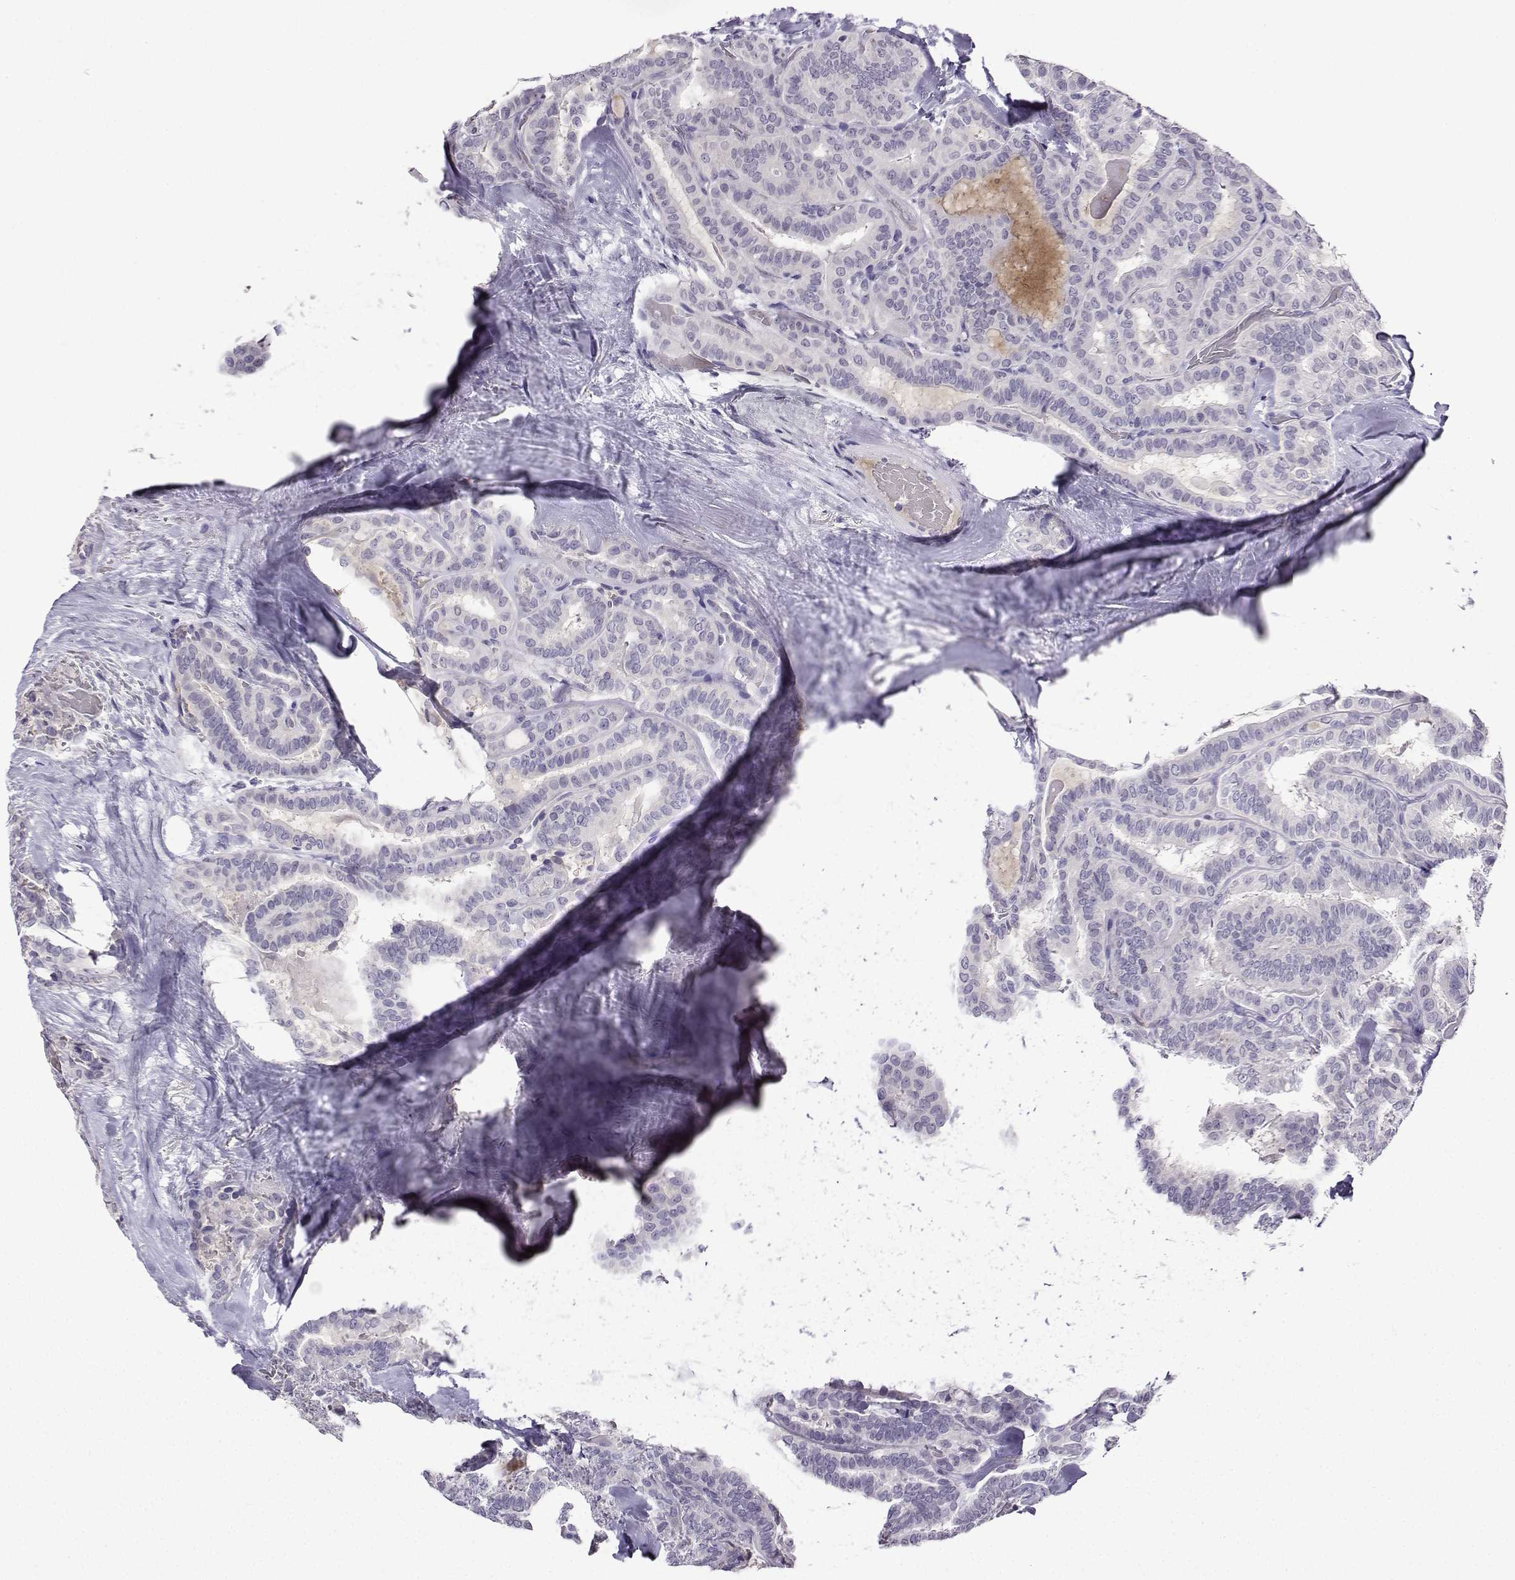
{"staining": {"intensity": "negative", "quantity": "none", "location": "none"}, "tissue": "thyroid cancer", "cell_type": "Tumor cells", "image_type": "cancer", "snomed": [{"axis": "morphology", "description": "Papillary adenocarcinoma, NOS"}, {"axis": "topography", "description": "Thyroid gland"}], "caption": "High magnification brightfield microscopy of thyroid cancer (papillary adenocarcinoma) stained with DAB (3,3'-diaminobenzidine) (brown) and counterstained with hematoxylin (blue): tumor cells show no significant expression.", "gene": "LRFN2", "patient": {"sex": "female", "age": 39}}